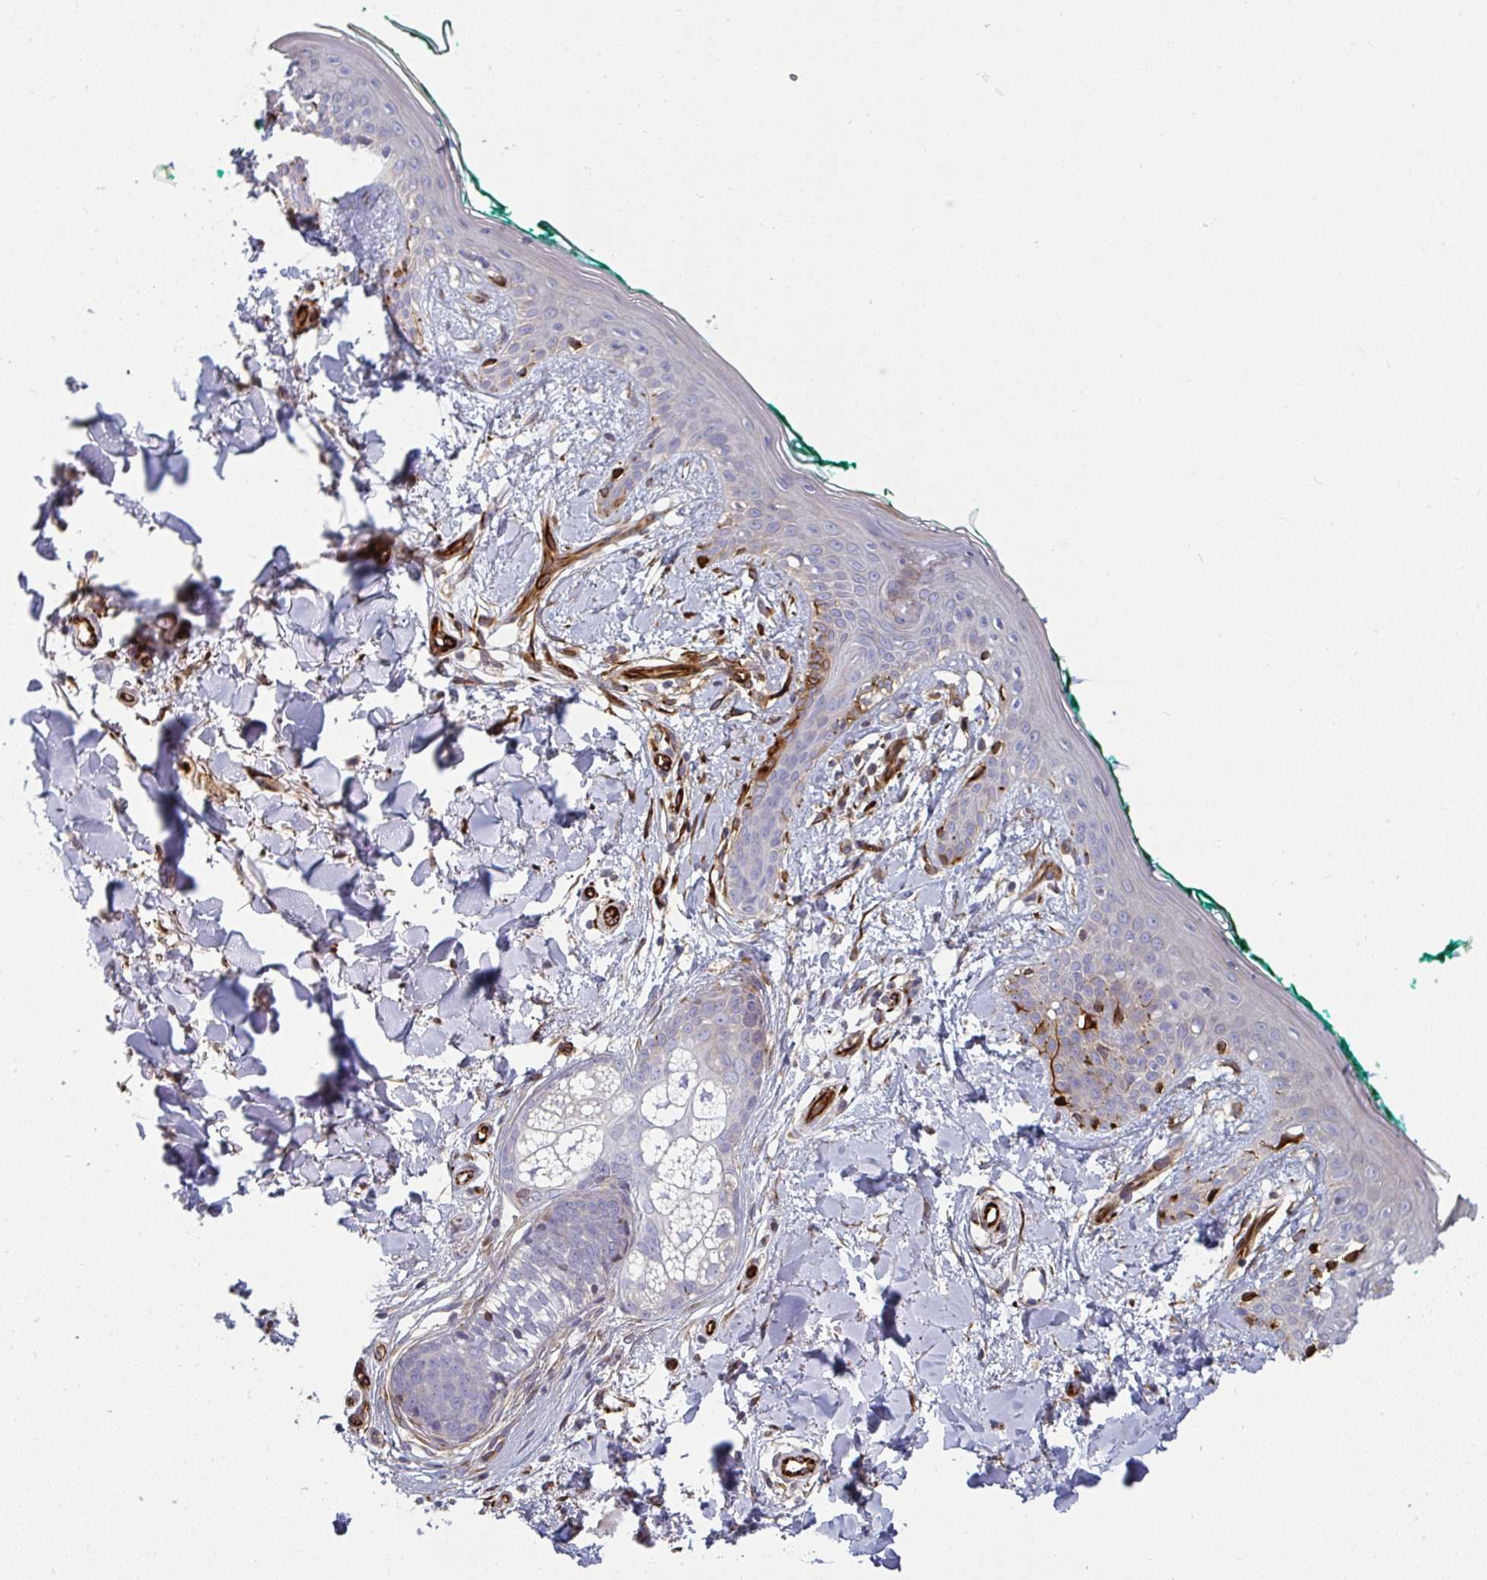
{"staining": {"intensity": "moderate", "quantity": ">75%", "location": "cytoplasmic/membranous"}, "tissue": "skin", "cell_type": "Fibroblasts", "image_type": "normal", "snomed": [{"axis": "morphology", "description": "Normal tissue, NOS"}, {"axis": "topography", "description": "Skin"}], "caption": "Skin stained for a protein reveals moderate cytoplasmic/membranous positivity in fibroblasts. (DAB (3,3'-diaminobenzidine) IHC, brown staining for protein, blue staining for nuclei).", "gene": "IFIT3", "patient": {"sex": "female", "age": 34}}